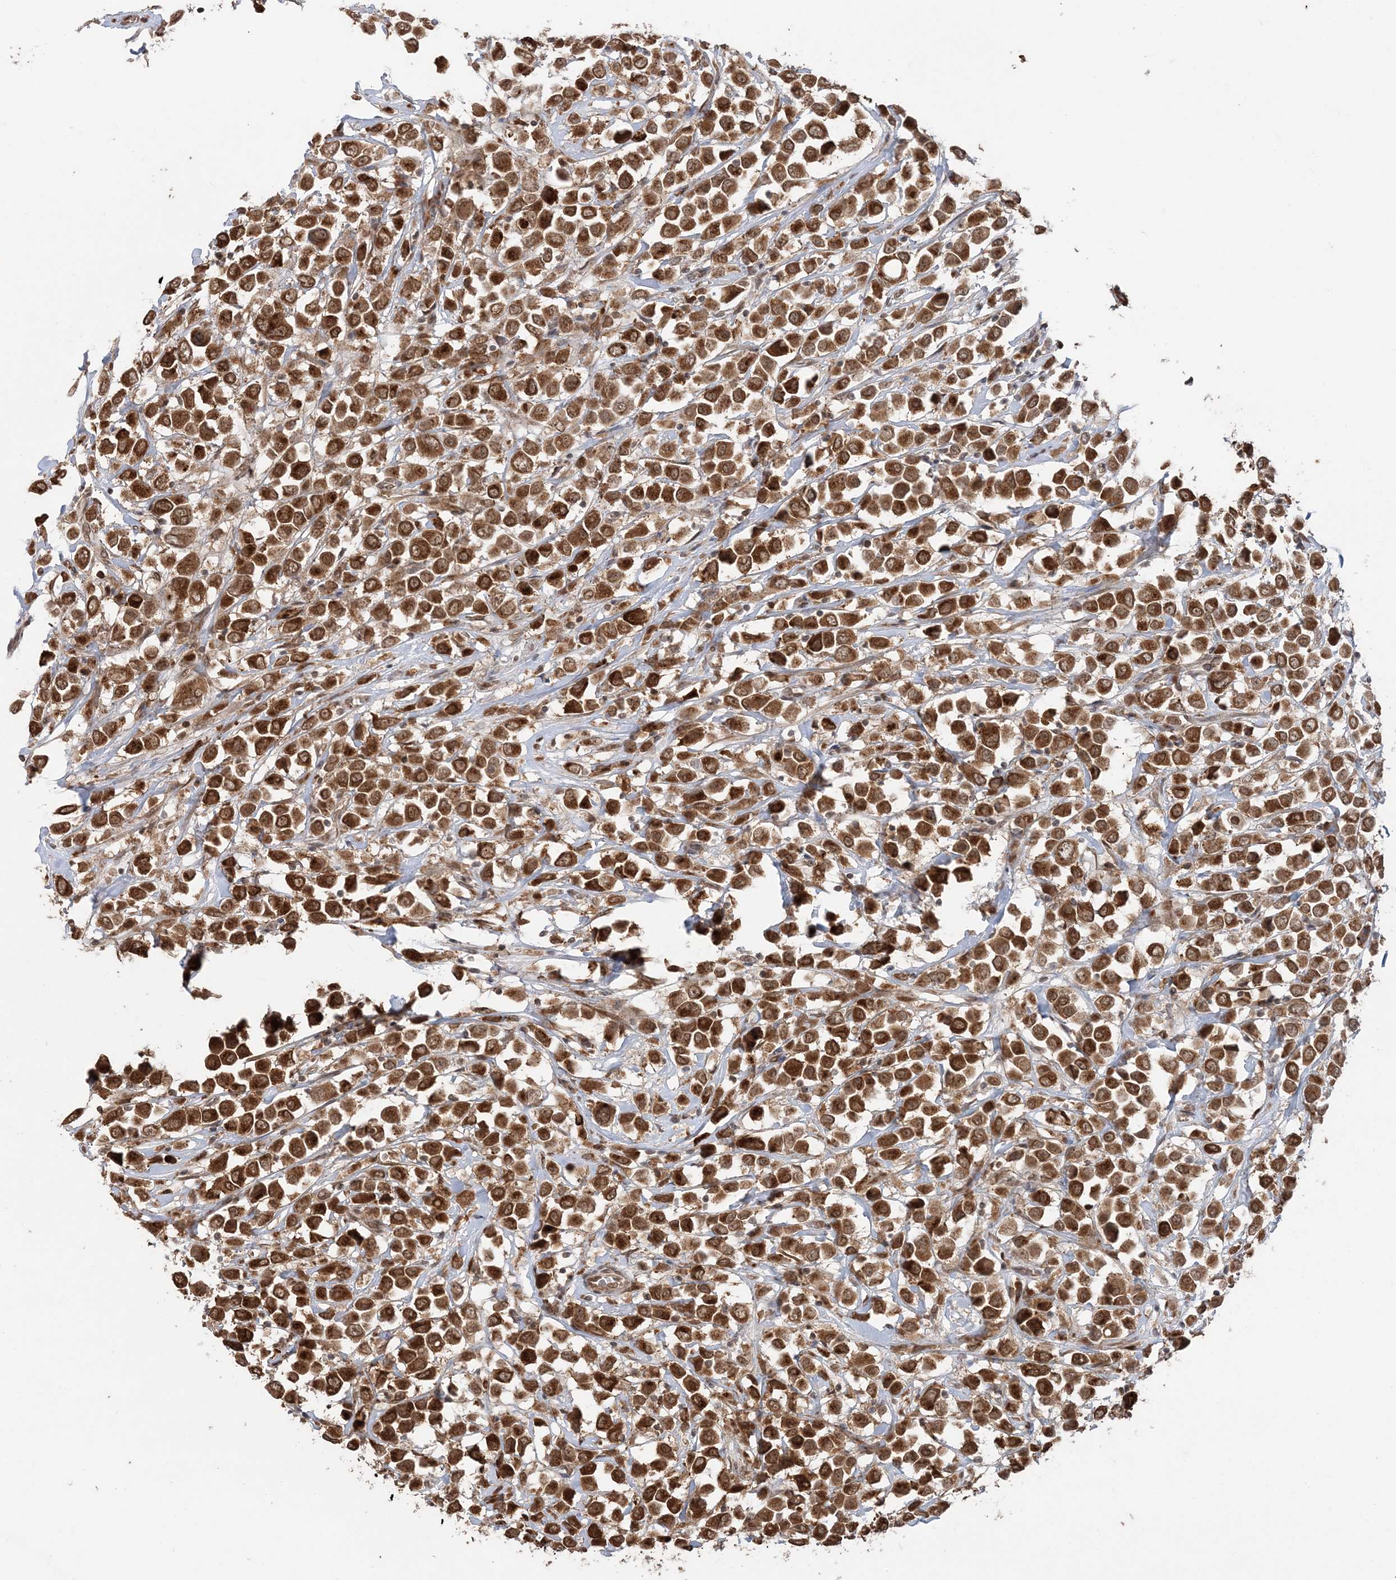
{"staining": {"intensity": "strong", "quantity": ">75%", "location": "cytoplasmic/membranous"}, "tissue": "breast cancer", "cell_type": "Tumor cells", "image_type": "cancer", "snomed": [{"axis": "morphology", "description": "Duct carcinoma"}, {"axis": "topography", "description": "Breast"}], "caption": "This is an image of immunohistochemistry staining of breast invasive ductal carcinoma, which shows strong expression in the cytoplasmic/membranous of tumor cells.", "gene": "TMED10", "patient": {"sex": "female", "age": 61}}